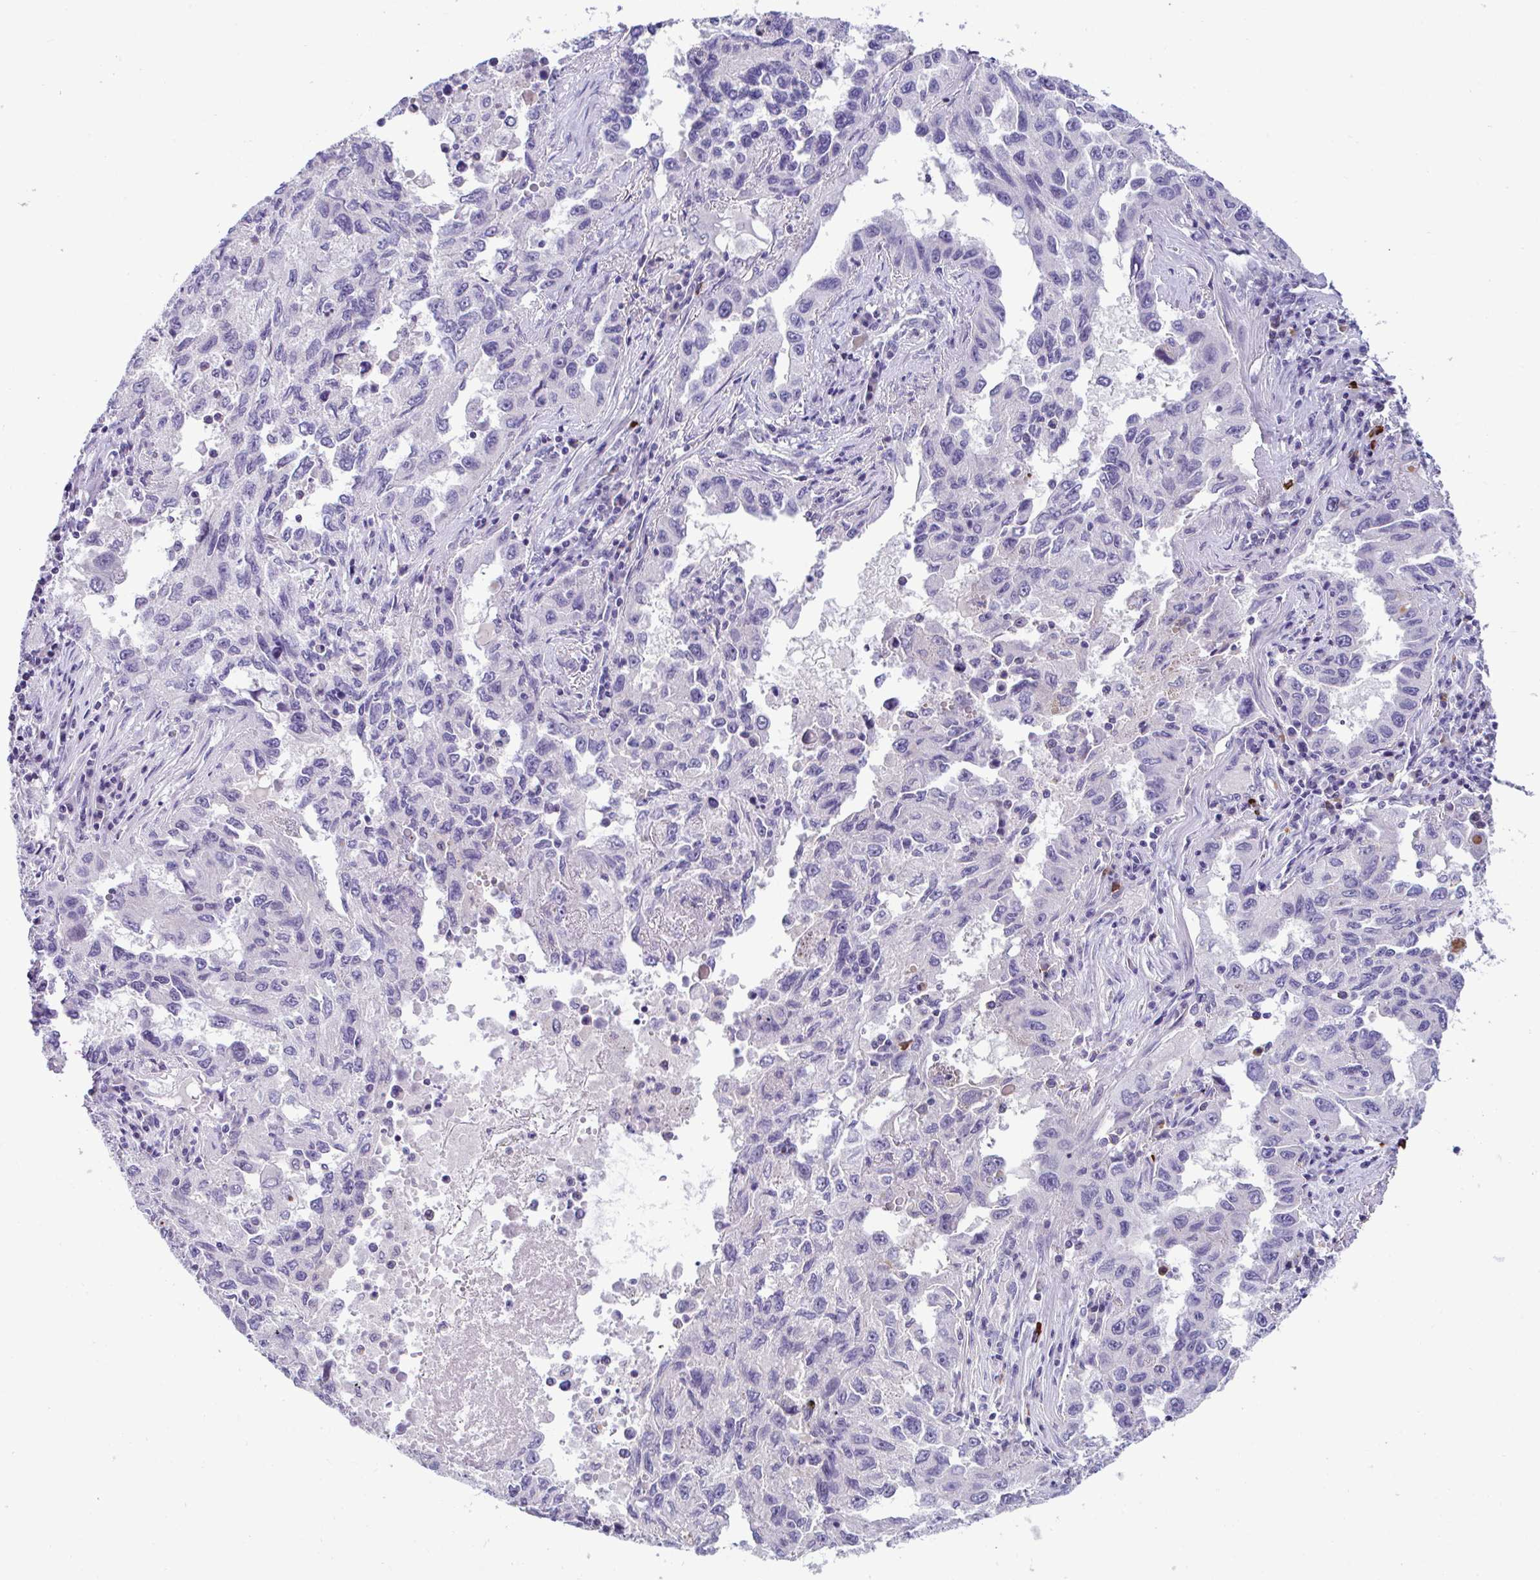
{"staining": {"intensity": "negative", "quantity": "none", "location": "none"}, "tissue": "lung cancer", "cell_type": "Tumor cells", "image_type": "cancer", "snomed": [{"axis": "morphology", "description": "Adenocarcinoma, NOS"}, {"axis": "topography", "description": "Lung"}], "caption": "The histopathology image exhibits no staining of tumor cells in adenocarcinoma (lung). (Brightfield microscopy of DAB (3,3'-diaminobenzidine) immunohistochemistry at high magnification).", "gene": "USP35", "patient": {"sex": "female", "age": 73}}